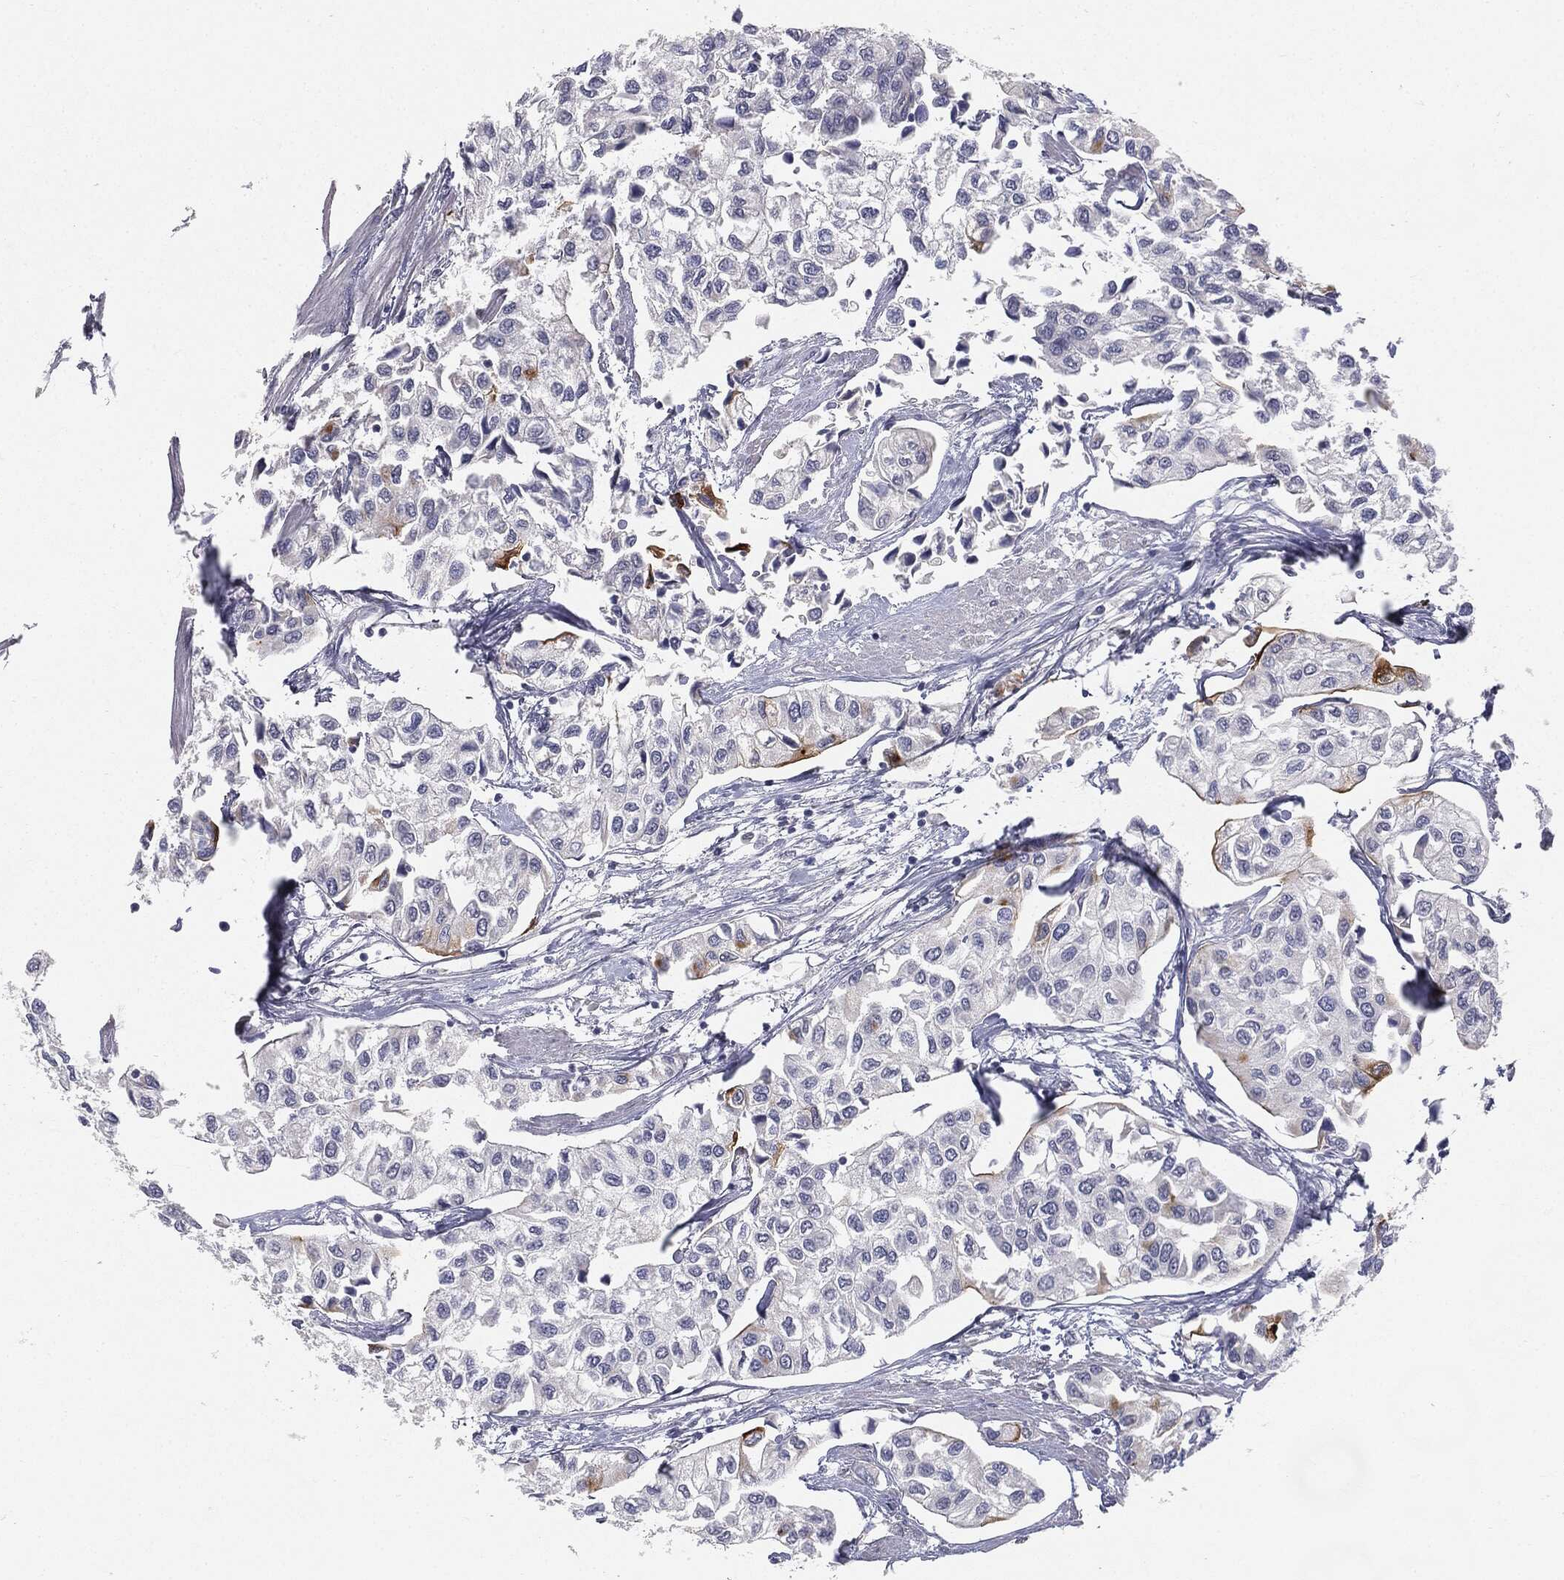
{"staining": {"intensity": "negative", "quantity": "none", "location": "none"}, "tissue": "urothelial cancer", "cell_type": "Tumor cells", "image_type": "cancer", "snomed": [{"axis": "morphology", "description": "Urothelial carcinoma, High grade"}, {"axis": "topography", "description": "Urinary bladder"}], "caption": "This is a micrograph of IHC staining of high-grade urothelial carcinoma, which shows no expression in tumor cells.", "gene": "MUC1", "patient": {"sex": "male", "age": 73}}